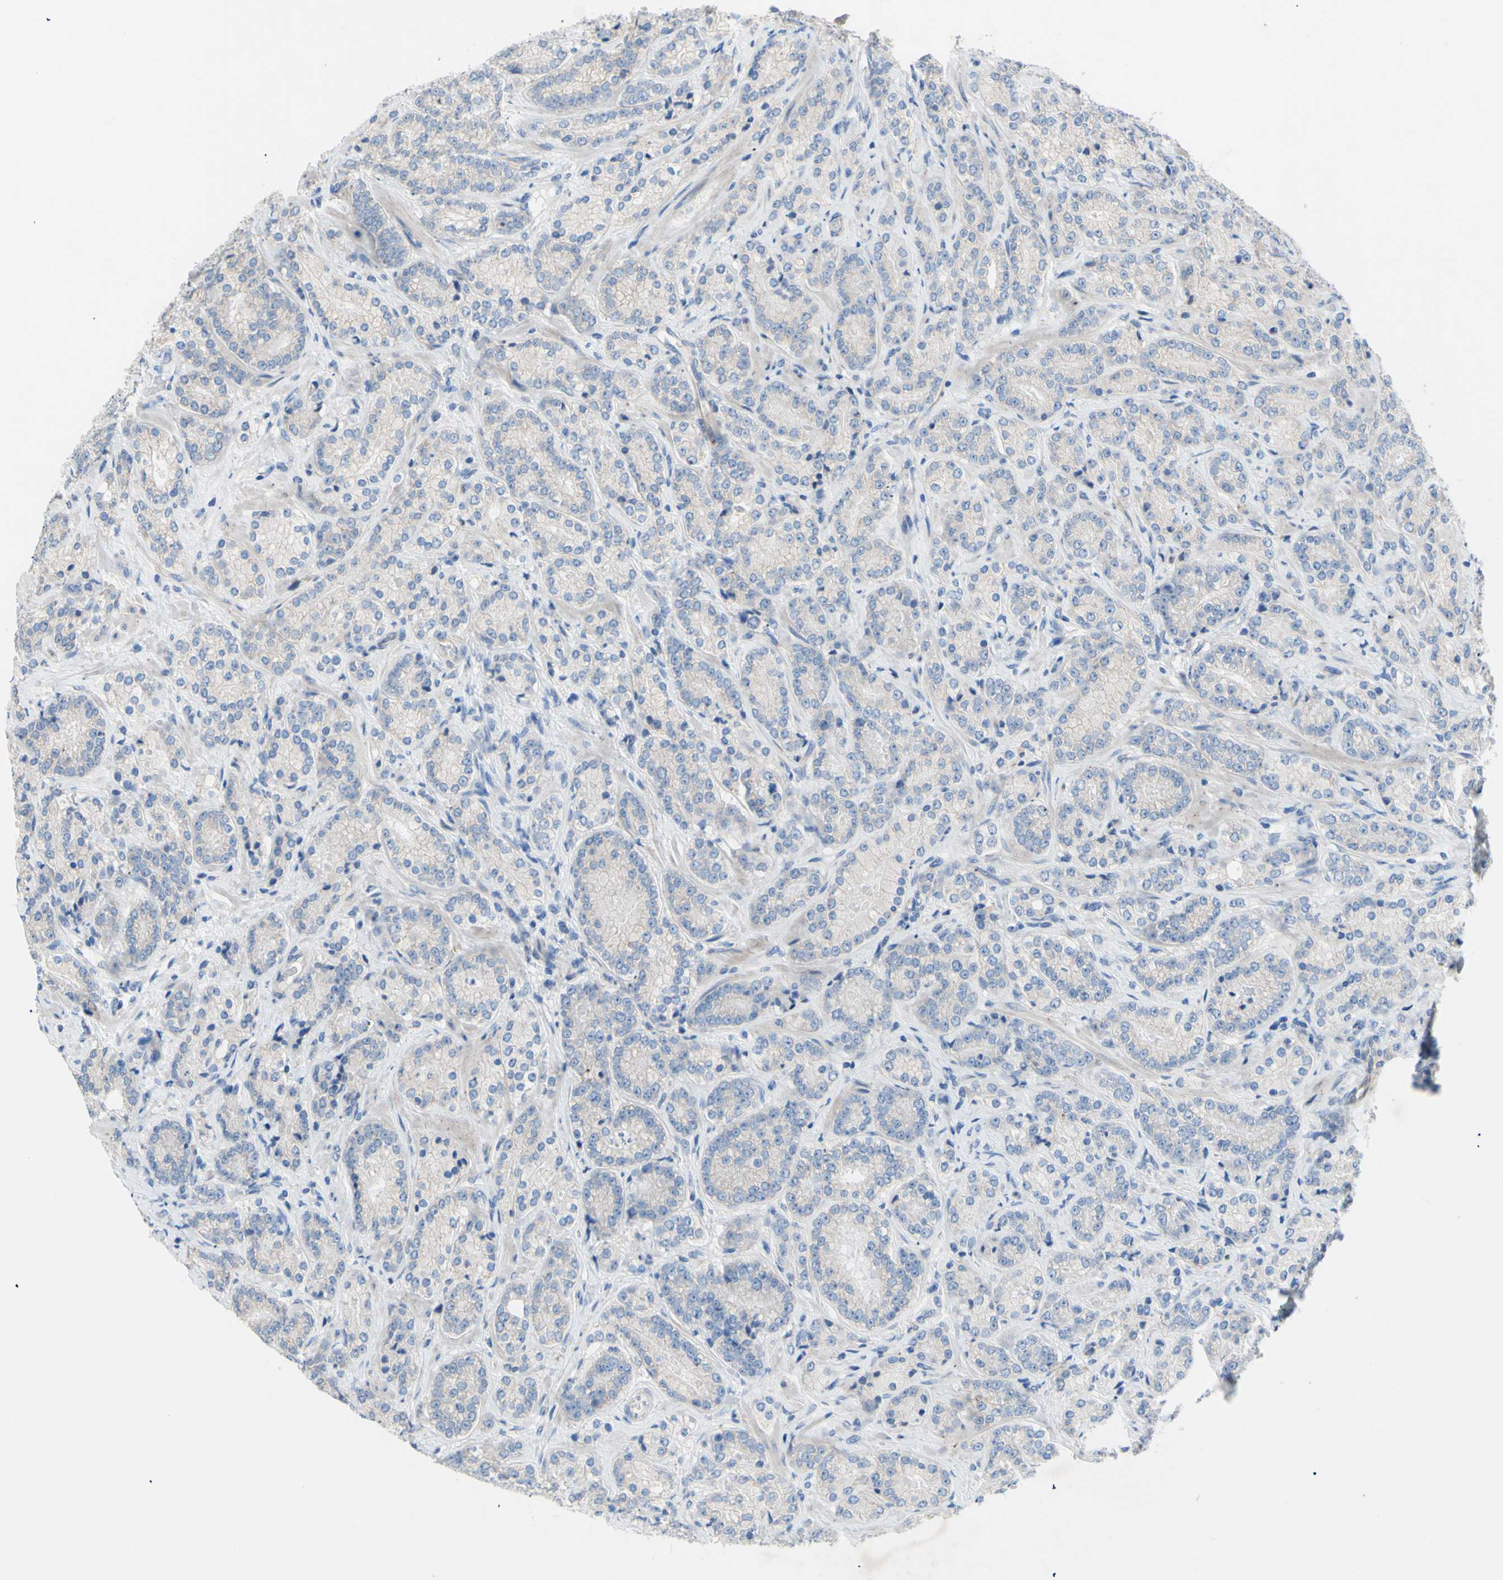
{"staining": {"intensity": "negative", "quantity": "none", "location": "none"}, "tissue": "prostate cancer", "cell_type": "Tumor cells", "image_type": "cancer", "snomed": [{"axis": "morphology", "description": "Adenocarcinoma, High grade"}, {"axis": "topography", "description": "Prostate"}], "caption": "The image exhibits no significant expression in tumor cells of prostate high-grade adenocarcinoma. (Stains: DAB immunohistochemistry with hematoxylin counter stain, Microscopy: brightfield microscopy at high magnification).", "gene": "TMIGD2", "patient": {"sex": "male", "age": 61}}